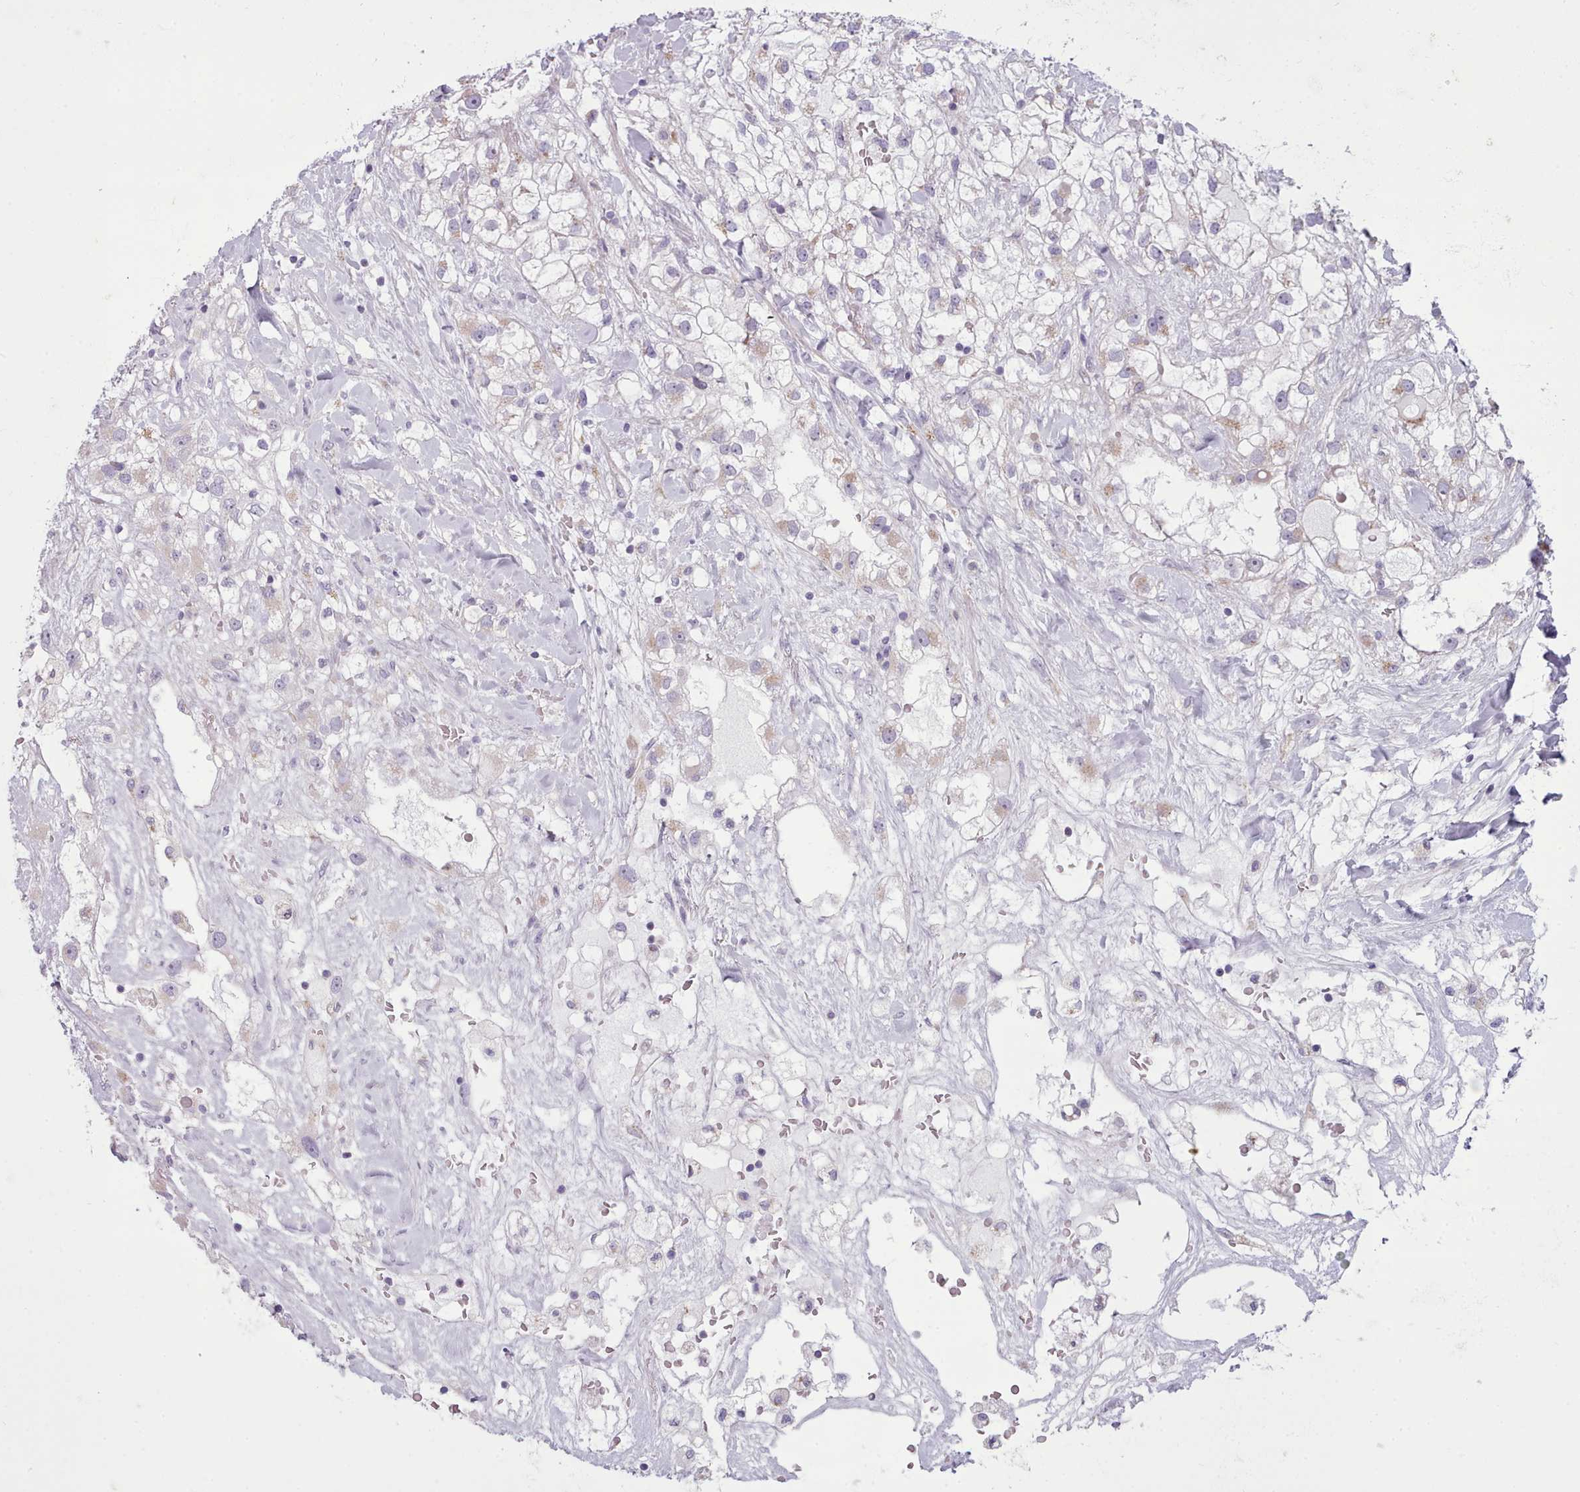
{"staining": {"intensity": "weak", "quantity": "<25%", "location": "cytoplasmic/membranous"}, "tissue": "renal cancer", "cell_type": "Tumor cells", "image_type": "cancer", "snomed": [{"axis": "morphology", "description": "Adenocarcinoma, NOS"}, {"axis": "topography", "description": "Kidney"}], "caption": "An image of human renal cancer (adenocarcinoma) is negative for staining in tumor cells.", "gene": "SLC52A3", "patient": {"sex": "male", "age": 59}}